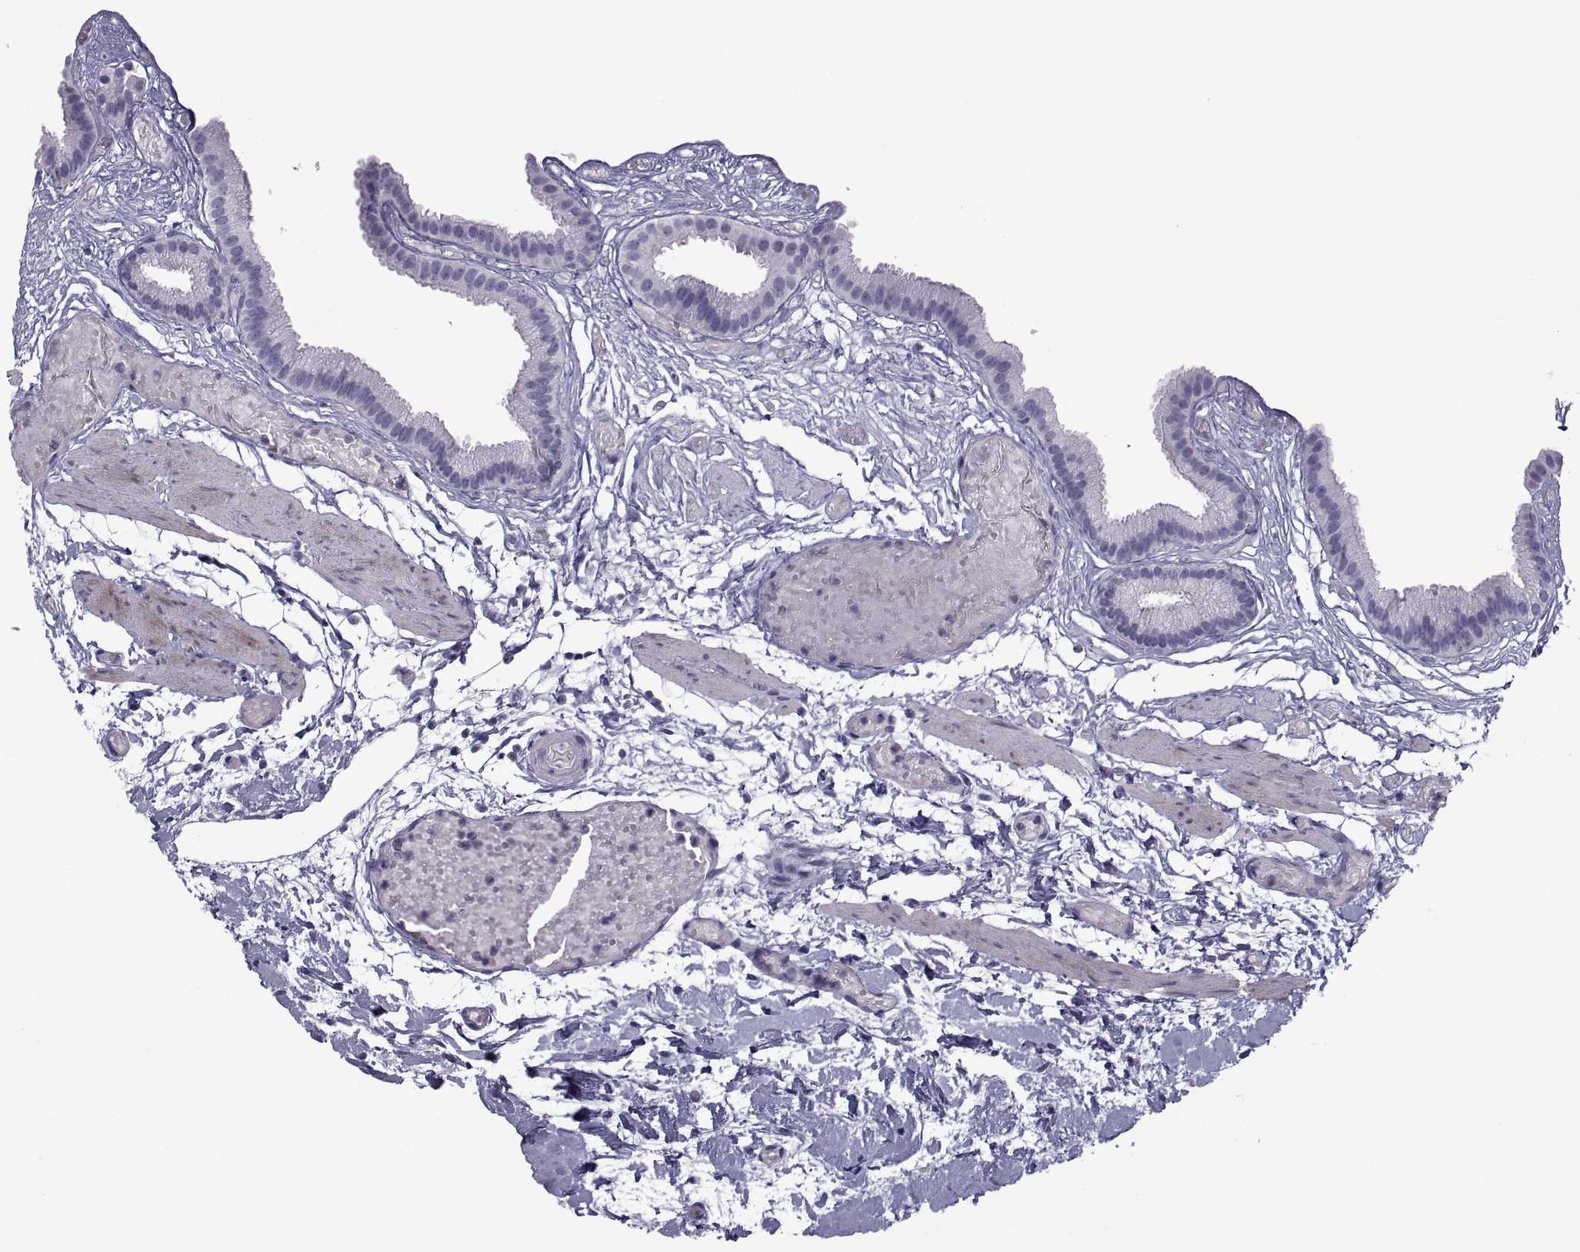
{"staining": {"intensity": "negative", "quantity": "none", "location": "none"}, "tissue": "gallbladder", "cell_type": "Glandular cells", "image_type": "normal", "snomed": [{"axis": "morphology", "description": "Normal tissue, NOS"}, {"axis": "topography", "description": "Gallbladder"}], "caption": "This is an IHC photomicrograph of normal gallbladder. There is no staining in glandular cells.", "gene": "MAGEB1", "patient": {"sex": "female", "age": 45}}